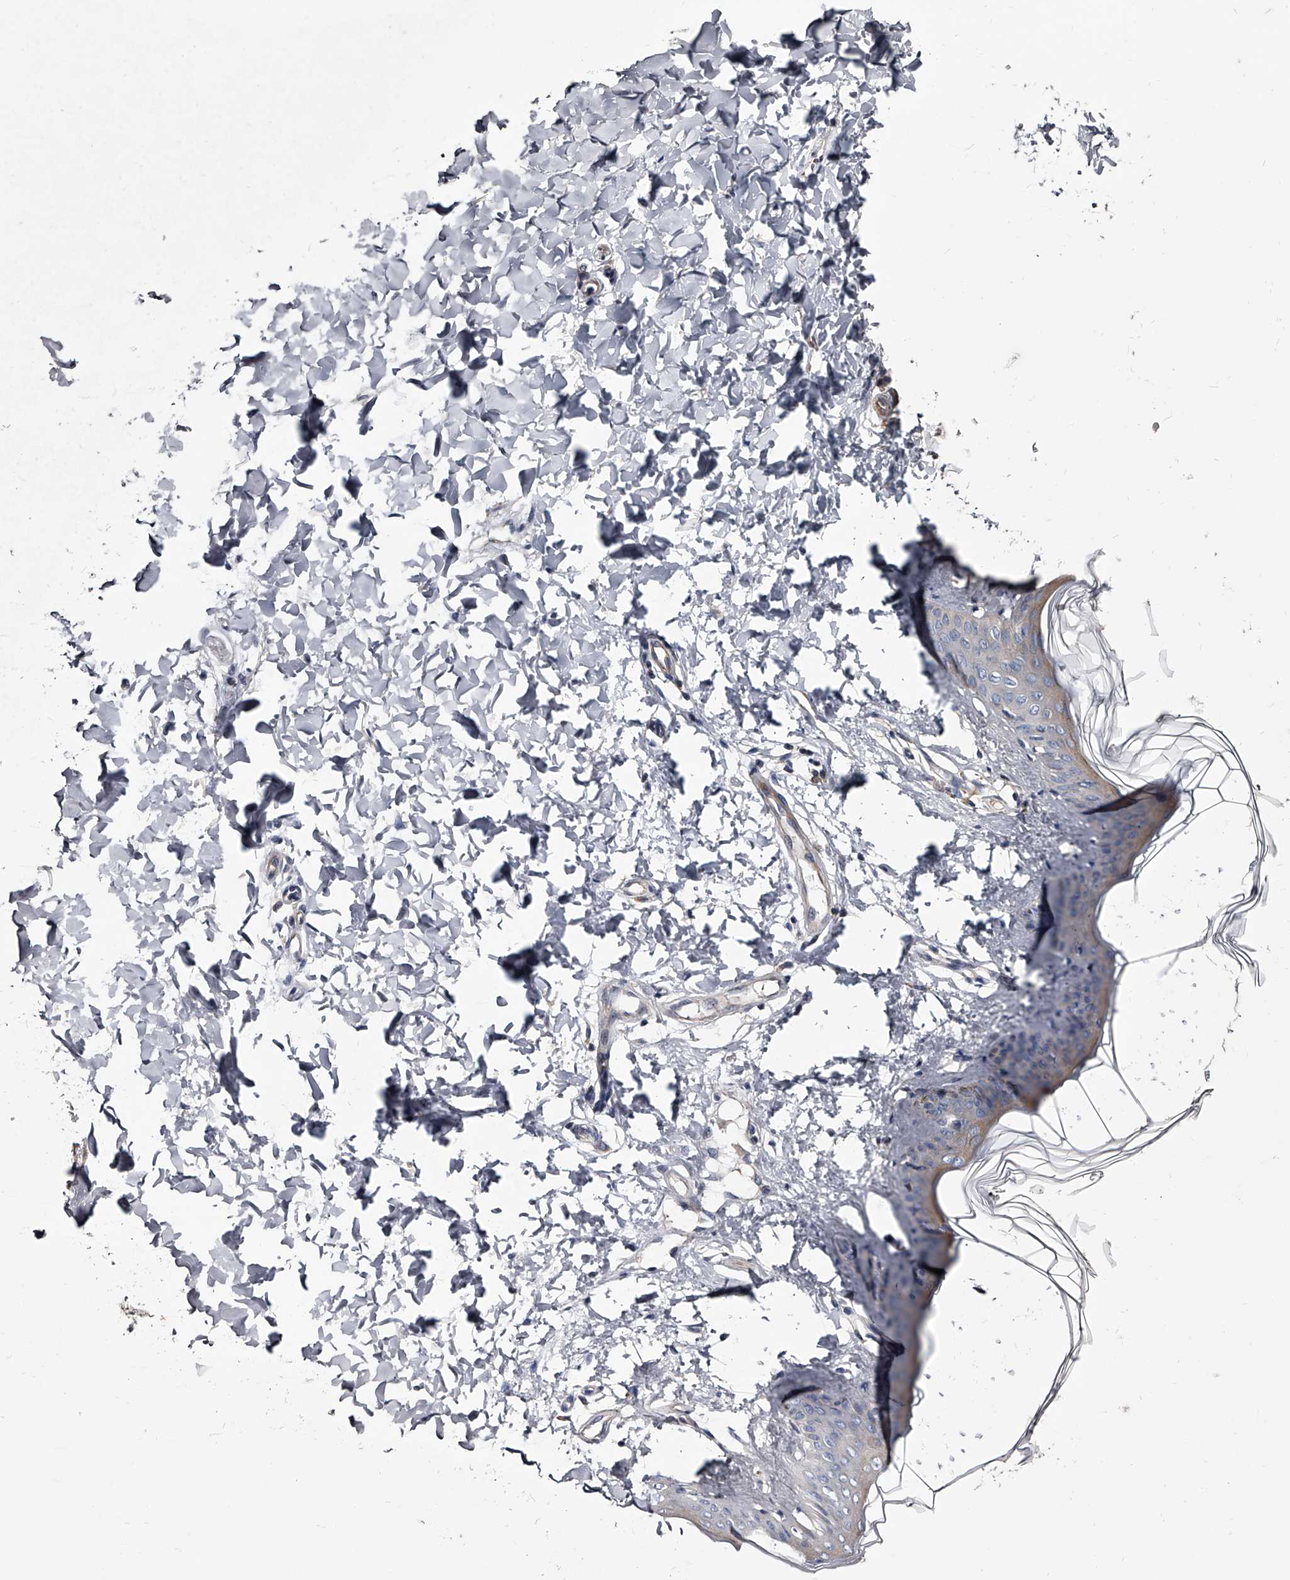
{"staining": {"intensity": "negative", "quantity": "none", "location": "none"}, "tissue": "skin", "cell_type": "Fibroblasts", "image_type": "normal", "snomed": [{"axis": "morphology", "description": "Normal tissue, NOS"}, {"axis": "topography", "description": "Skin"}], "caption": "Human skin stained for a protein using IHC demonstrates no expression in fibroblasts.", "gene": "GAPVD1", "patient": {"sex": "female", "age": 17}}